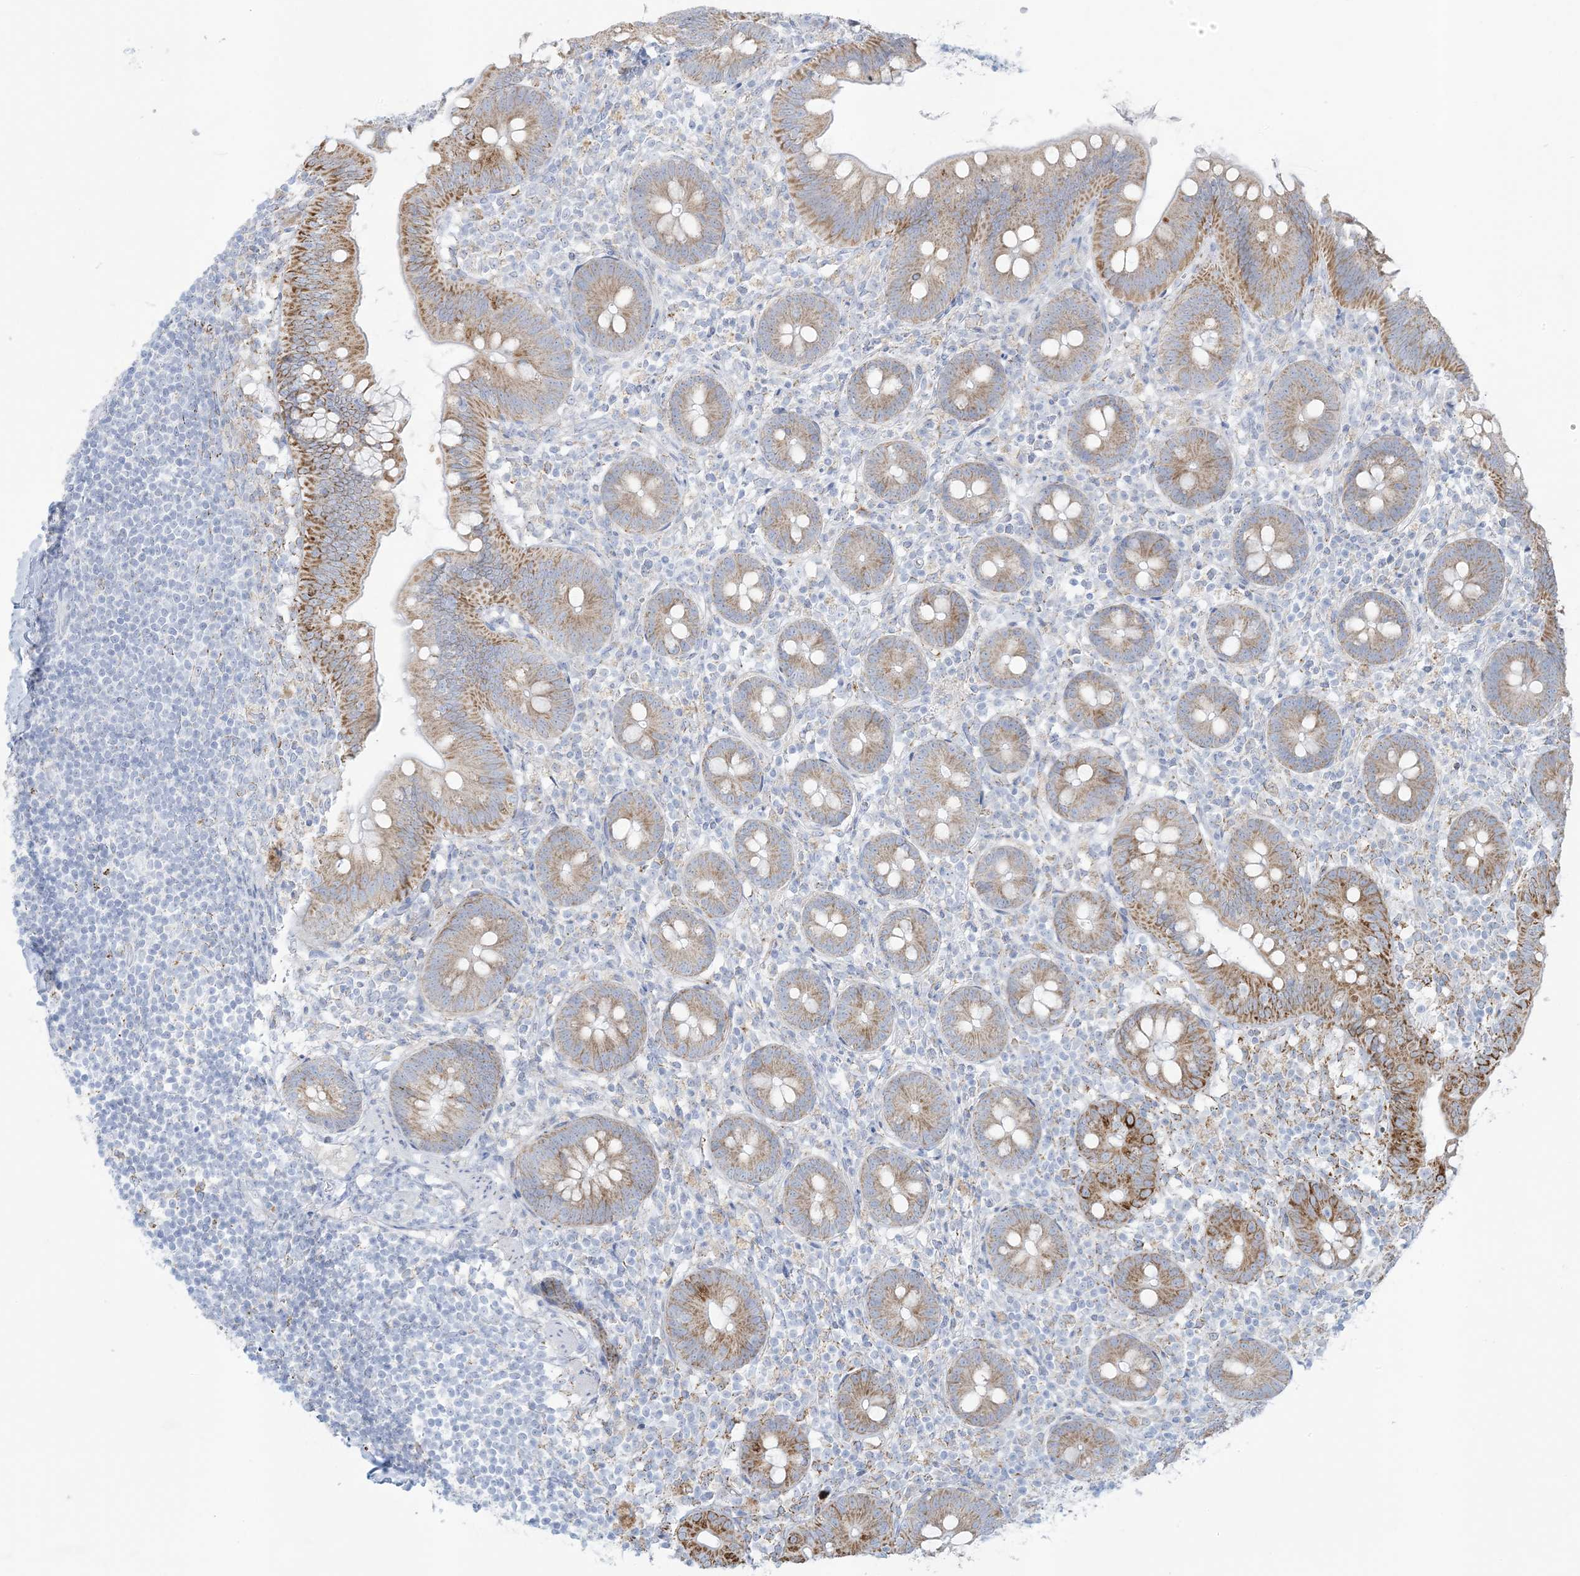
{"staining": {"intensity": "moderate", "quantity": ">75%", "location": "cytoplasmic/membranous"}, "tissue": "appendix", "cell_type": "Glandular cells", "image_type": "normal", "snomed": [{"axis": "morphology", "description": "Normal tissue, NOS"}, {"axis": "topography", "description": "Appendix"}], "caption": "Moderate cytoplasmic/membranous expression for a protein is seen in about >75% of glandular cells of benign appendix using IHC.", "gene": "ZDHHC4", "patient": {"sex": "female", "age": 62}}